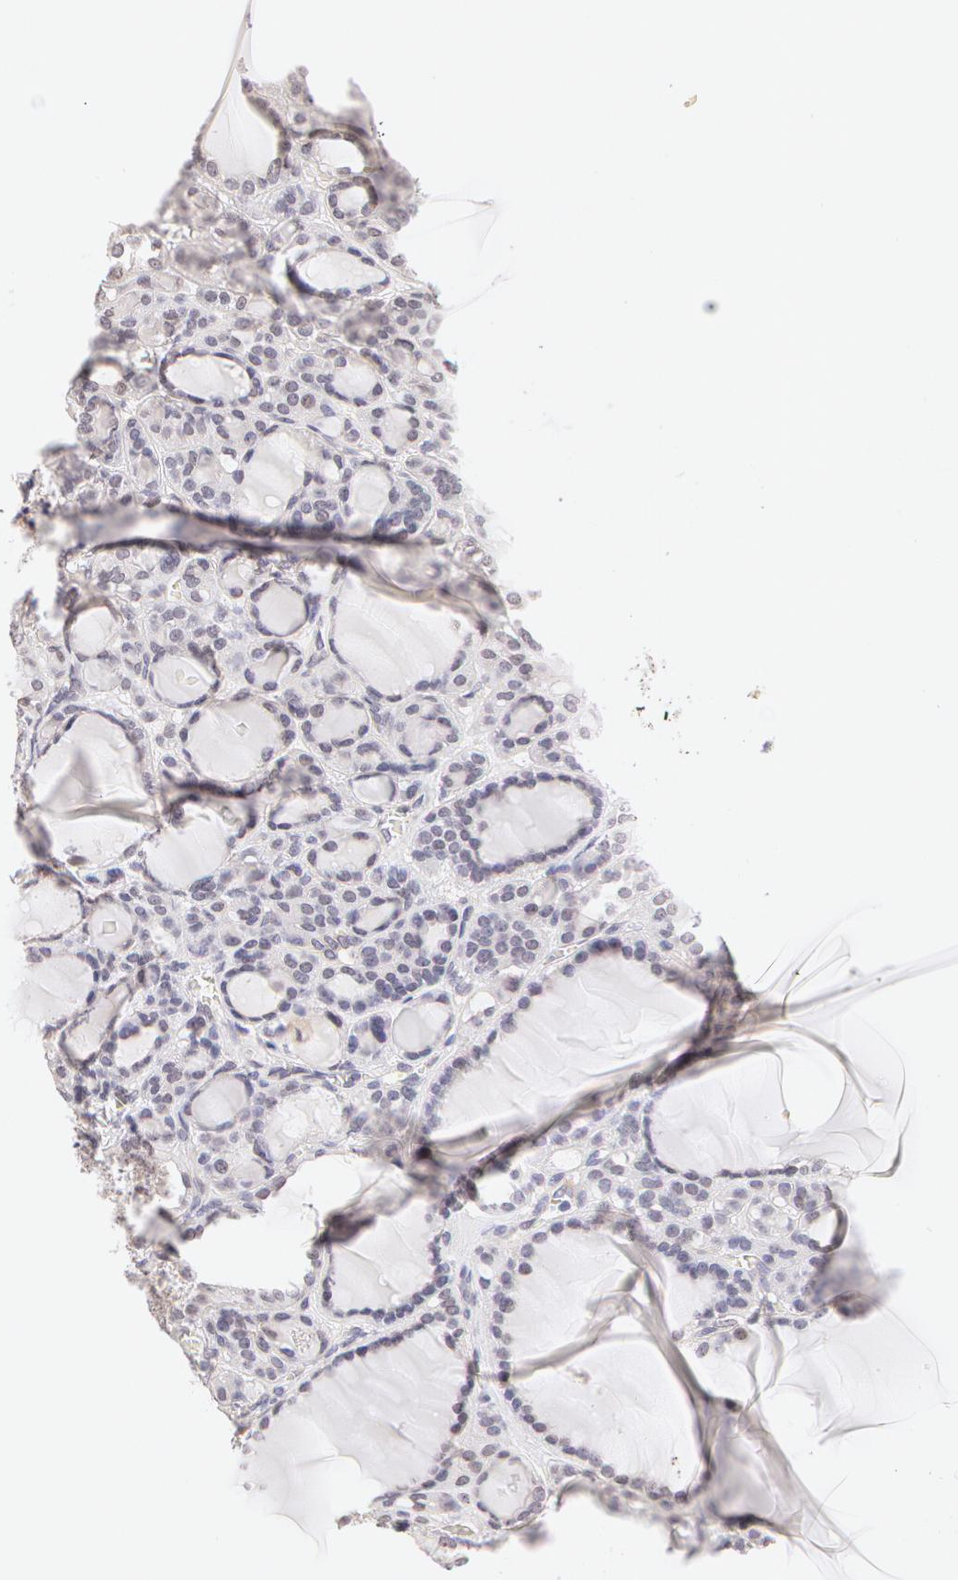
{"staining": {"intensity": "negative", "quantity": "none", "location": "none"}, "tissue": "thyroid cancer", "cell_type": "Tumor cells", "image_type": "cancer", "snomed": [{"axis": "morphology", "description": "Follicular adenoma carcinoma, NOS"}, {"axis": "topography", "description": "Thyroid gland"}], "caption": "The IHC histopathology image has no significant positivity in tumor cells of thyroid follicular adenoma carcinoma tissue. Nuclei are stained in blue.", "gene": "ZNF597", "patient": {"sex": "female", "age": 71}}